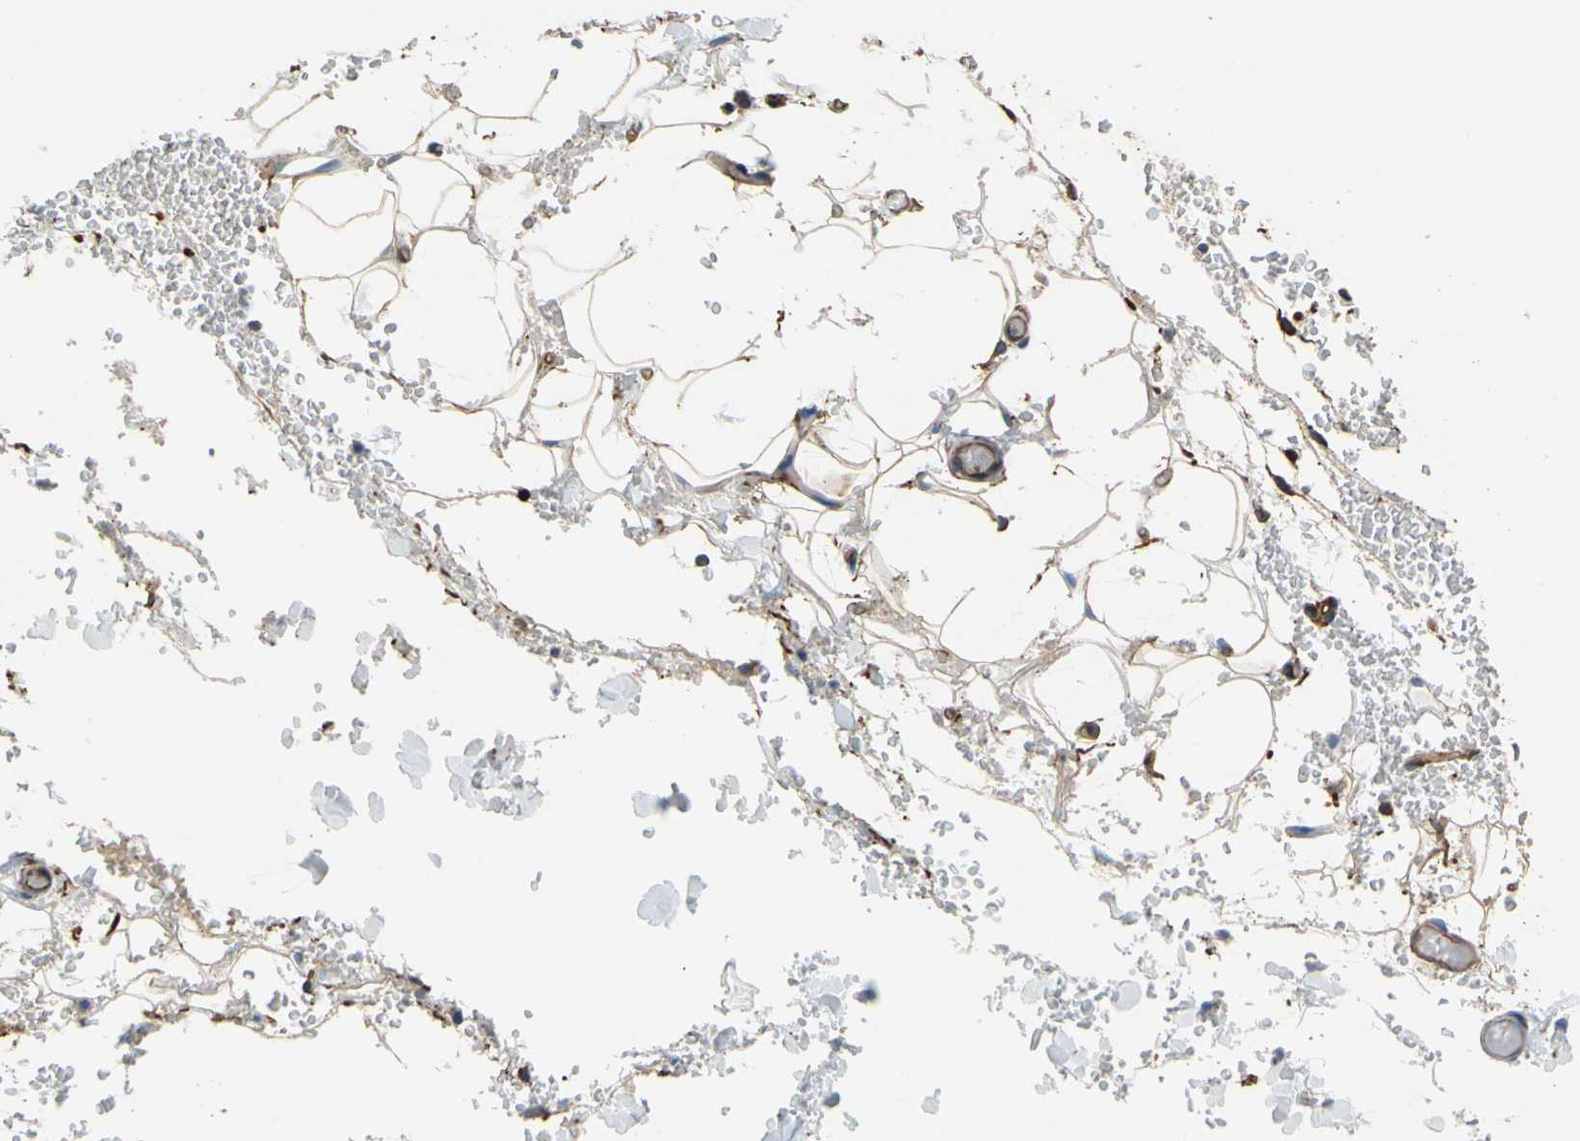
{"staining": {"intensity": "moderate", "quantity": ">75%", "location": "cytoplasmic/membranous"}, "tissue": "adipose tissue", "cell_type": "Adipocytes", "image_type": "normal", "snomed": [{"axis": "morphology", "description": "Normal tissue, NOS"}, {"axis": "morphology", "description": "Inflammation, NOS"}, {"axis": "topography", "description": "Breast"}], "caption": "Immunohistochemical staining of normal adipose tissue demonstrates moderate cytoplasmic/membranous protein positivity in about >75% of adipocytes.", "gene": "SPTAN1", "patient": {"sex": "female", "age": 65}}